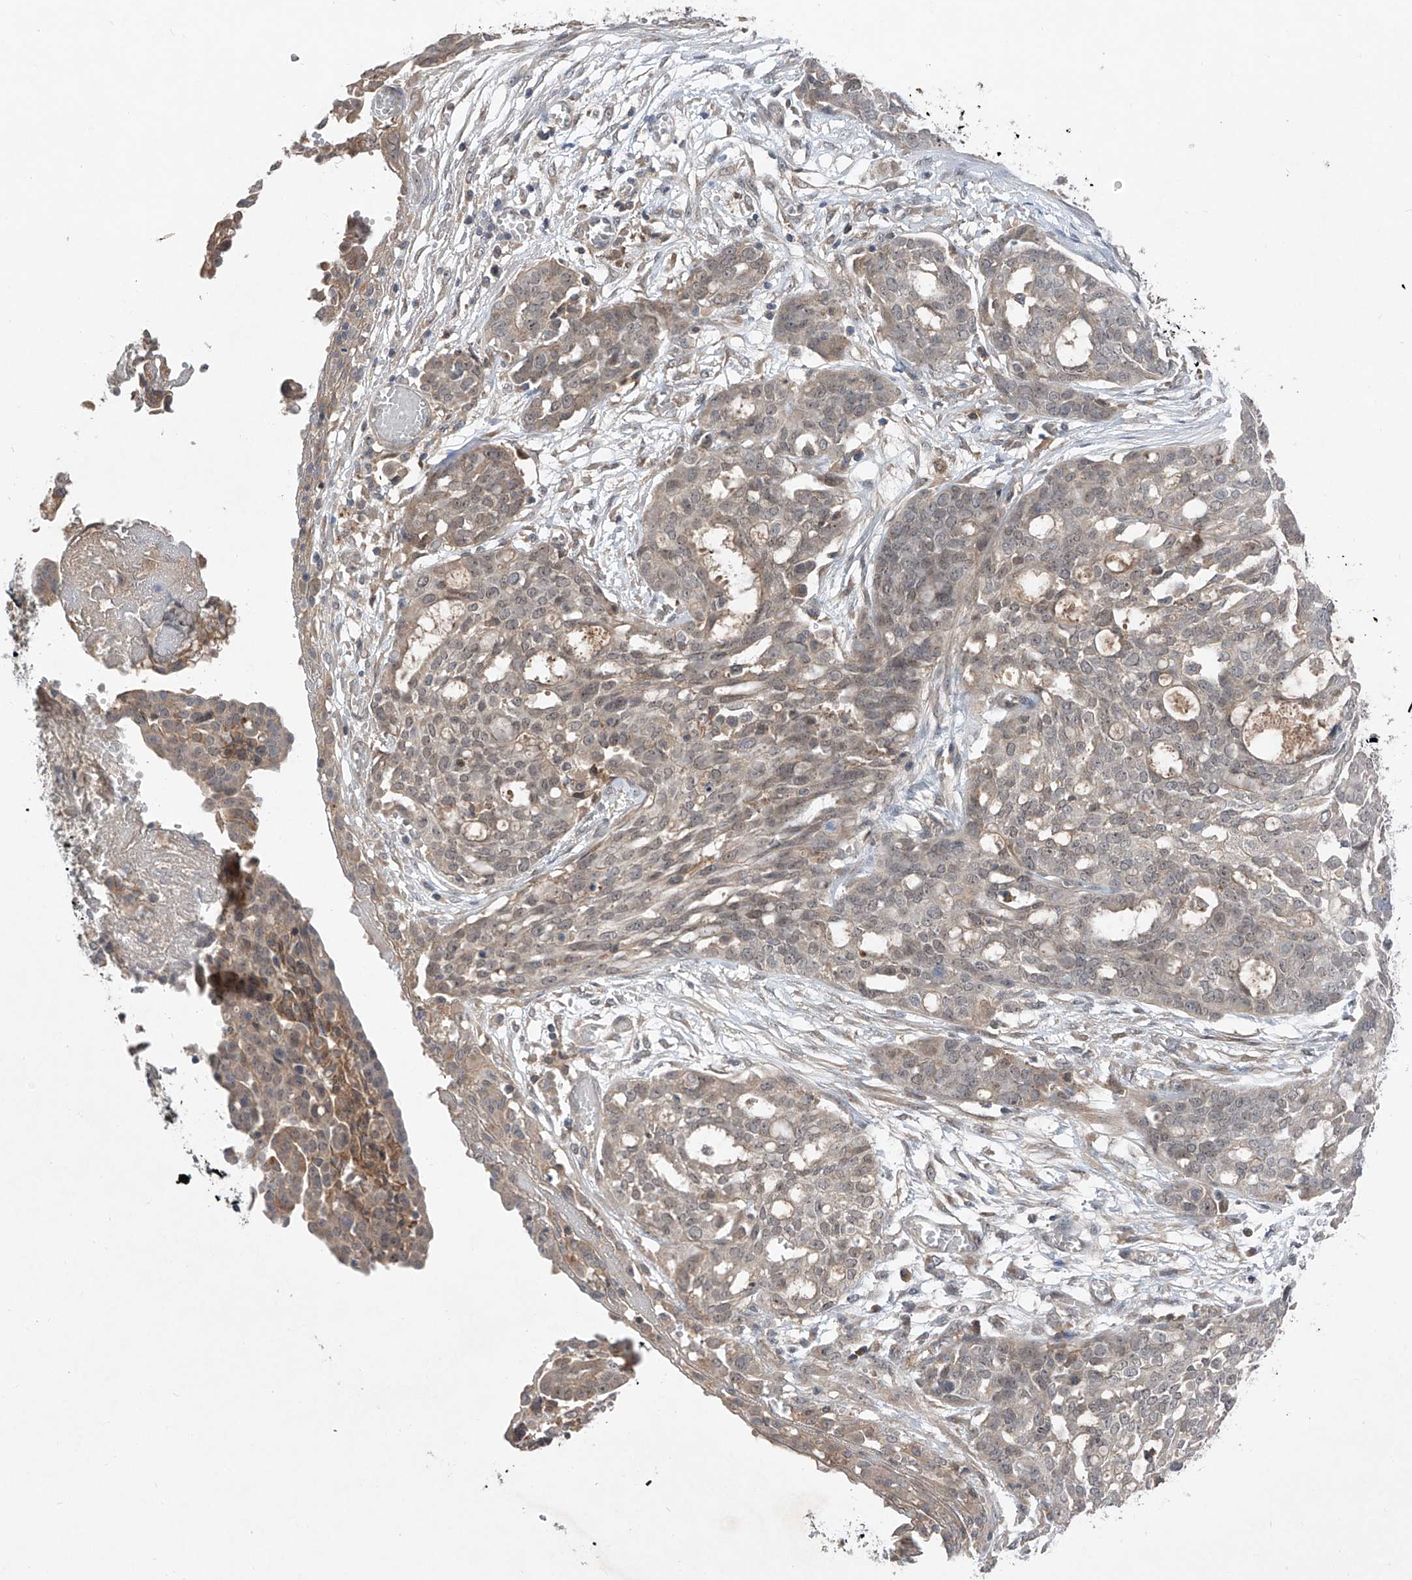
{"staining": {"intensity": "weak", "quantity": "<25%", "location": "cytoplasmic/membranous"}, "tissue": "ovarian cancer", "cell_type": "Tumor cells", "image_type": "cancer", "snomed": [{"axis": "morphology", "description": "Cystadenocarcinoma, serous, NOS"}, {"axis": "topography", "description": "Soft tissue"}, {"axis": "topography", "description": "Ovary"}], "caption": "Immunohistochemistry of ovarian cancer displays no staining in tumor cells.", "gene": "FAM135A", "patient": {"sex": "female", "age": 57}}